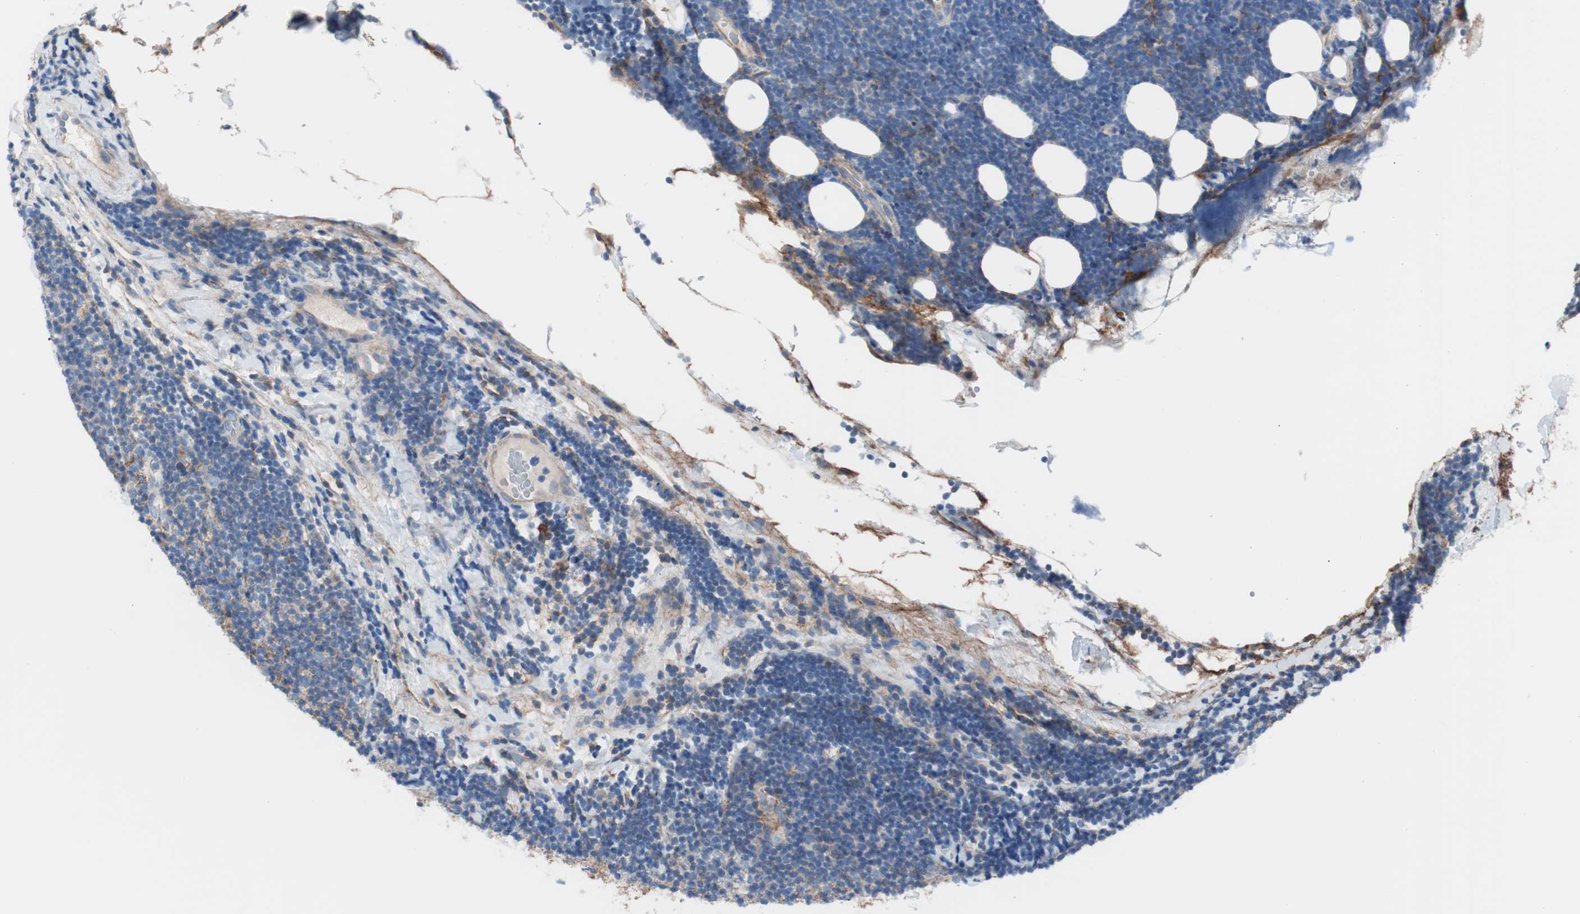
{"staining": {"intensity": "negative", "quantity": "none", "location": "none"}, "tissue": "lymphoma", "cell_type": "Tumor cells", "image_type": "cancer", "snomed": [{"axis": "morphology", "description": "Malignant lymphoma, non-Hodgkin's type, Low grade"}, {"axis": "topography", "description": "Lymph node"}], "caption": "DAB (3,3'-diaminobenzidine) immunohistochemical staining of human malignant lymphoma, non-Hodgkin's type (low-grade) demonstrates no significant expression in tumor cells. Nuclei are stained in blue.", "gene": "CD81", "patient": {"sex": "male", "age": 83}}